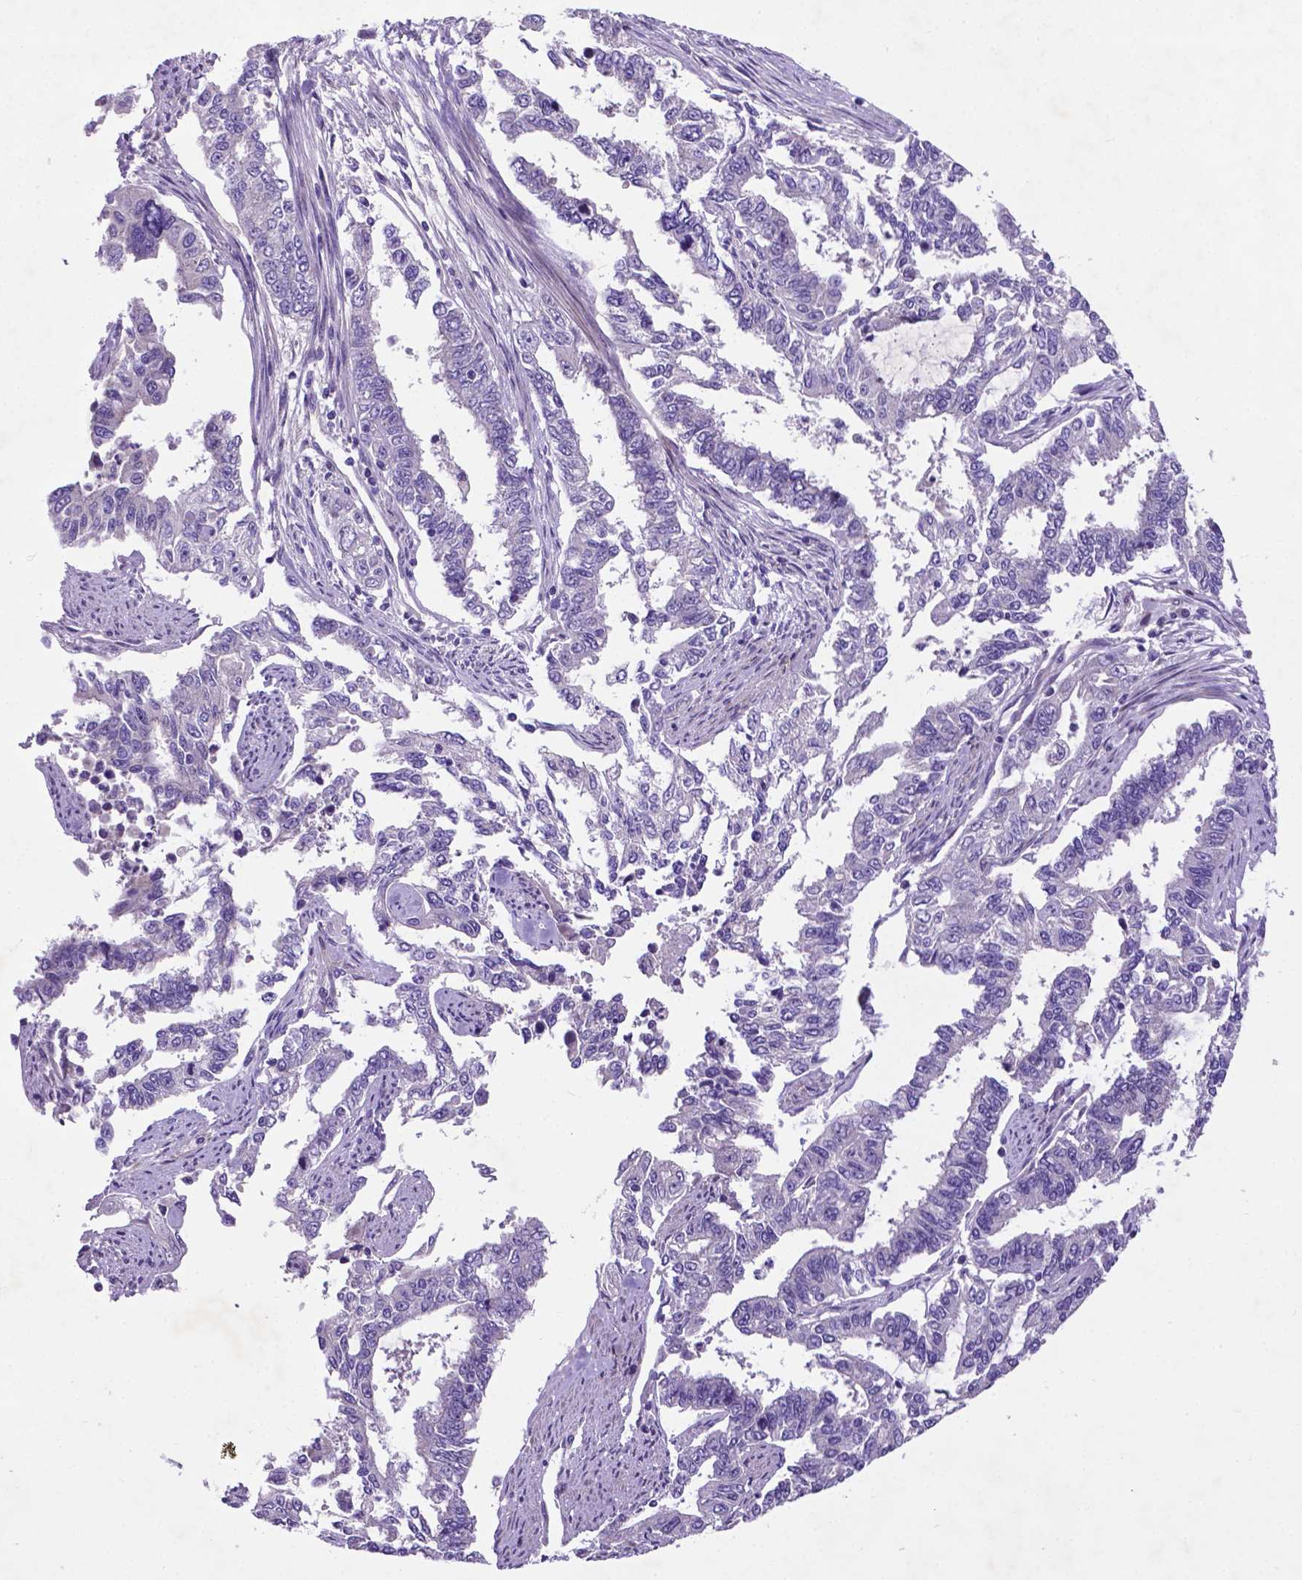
{"staining": {"intensity": "negative", "quantity": "none", "location": "none"}, "tissue": "endometrial cancer", "cell_type": "Tumor cells", "image_type": "cancer", "snomed": [{"axis": "morphology", "description": "Adenocarcinoma, NOS"}, {"axis": "topography", "description": "Uterus"}], "caption": "A micrograph of endometrial cancer (adenocarcinoma) stained for a protein displays no brown staining in tumor cells. The staining was performed using DAB (3,3'-diaminobenzidine) to visualize the protein expression in brown, while the nuclei were stained in blue with hematoxylin (Magnification: 20x).", "gene": "PFKFB4", "patient": {"sex": "female", "age": 59}}